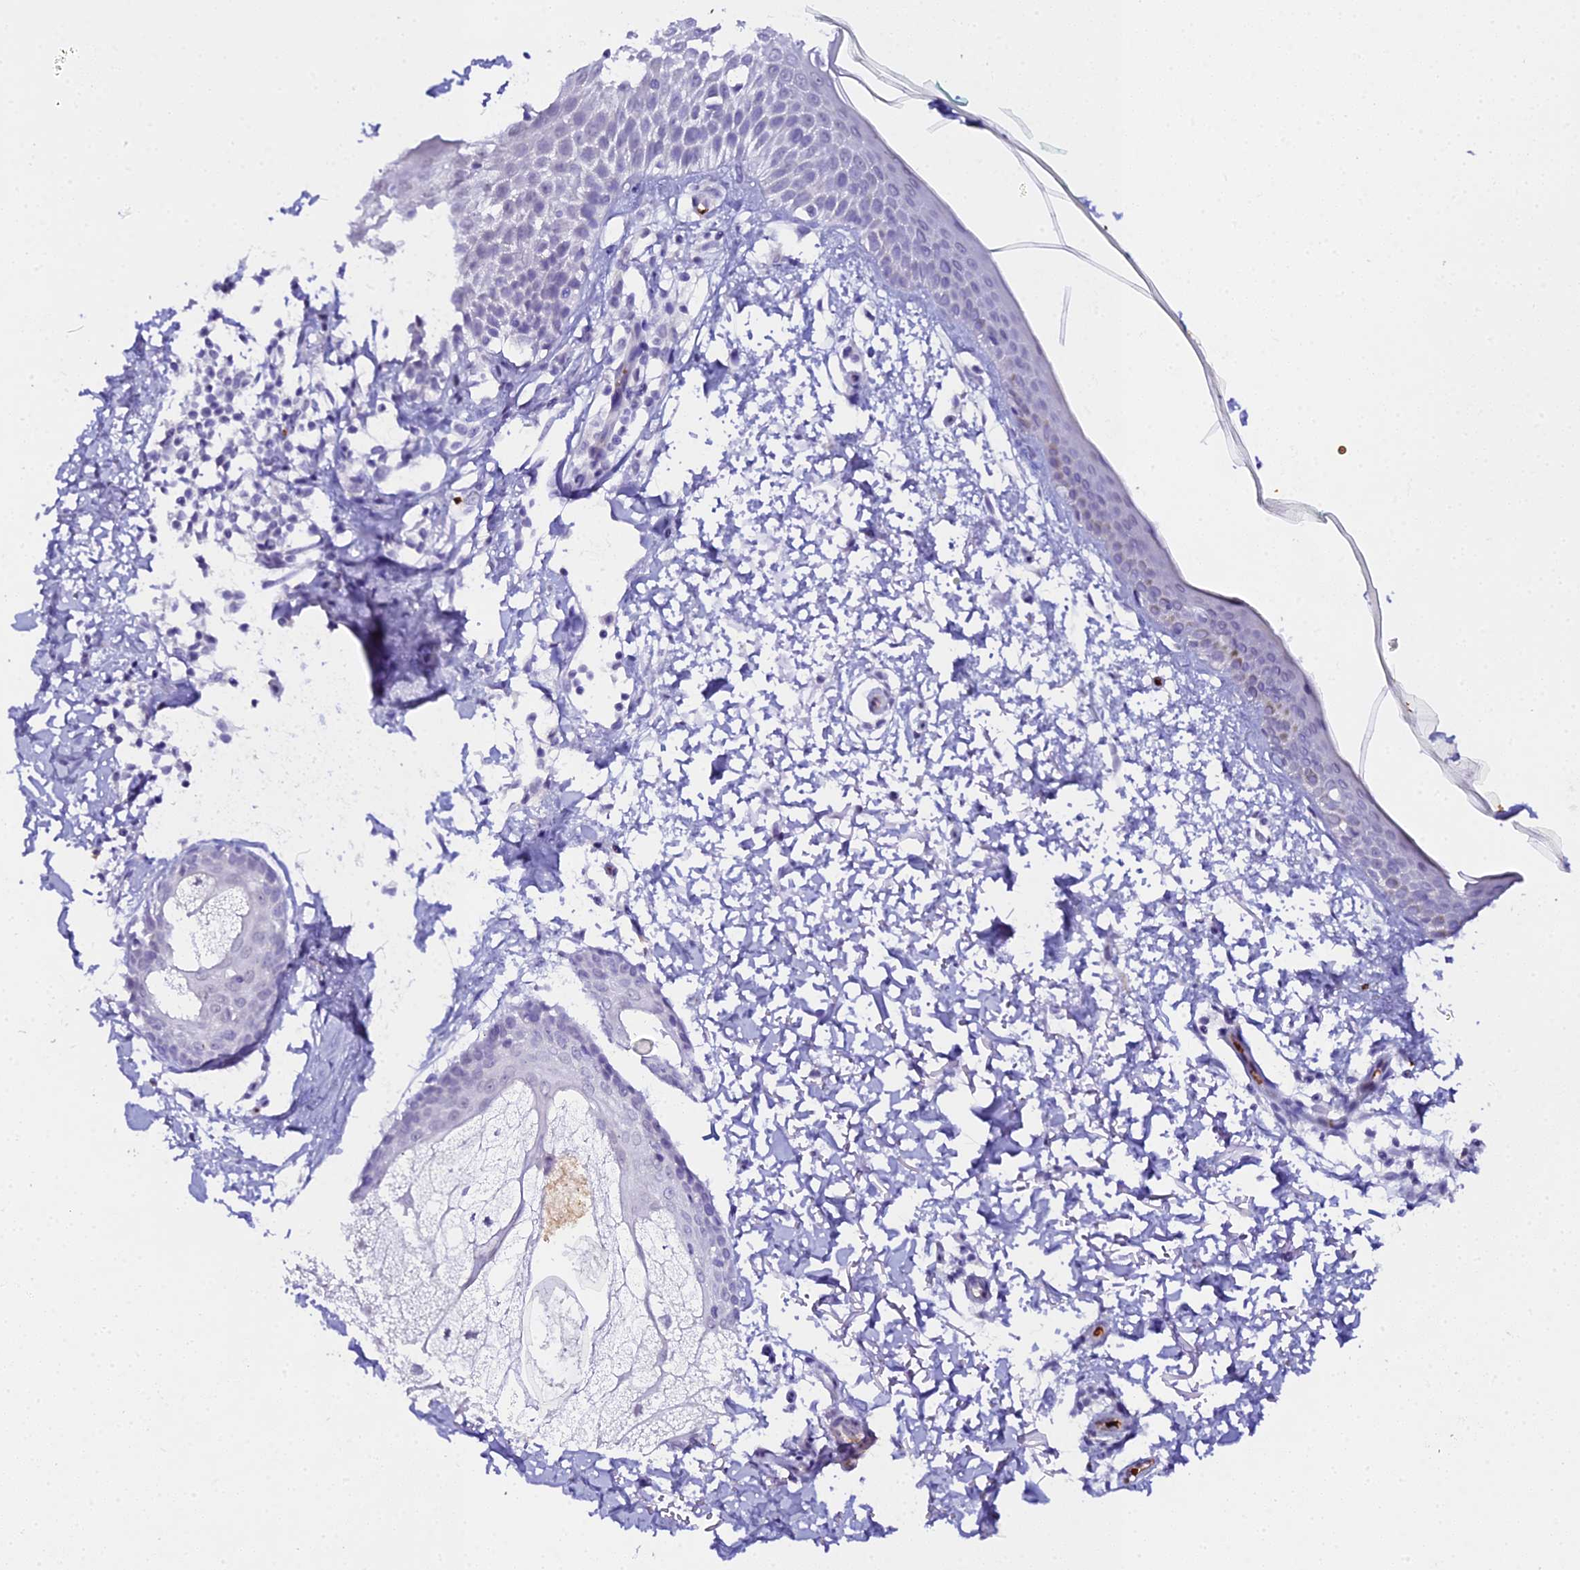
{"staining": {"intensity": "negative", "quantity": "none", "location": "none"}, "tissue": "skin", "cell_type": "Fibroblasts", "image_type": "normal", "snomed": [{"axis": "morphology", "description": "Normal tissue, NOS"}, {"axis": "topography", "description": "Skin"}], "caption": "A micrograph of human skin is negative for staining in fibroblasts. (IHC, brightfield microscopy, high magnification).", "gene": "CFAP45", "patient": {"sex": "male", "age": 66}}